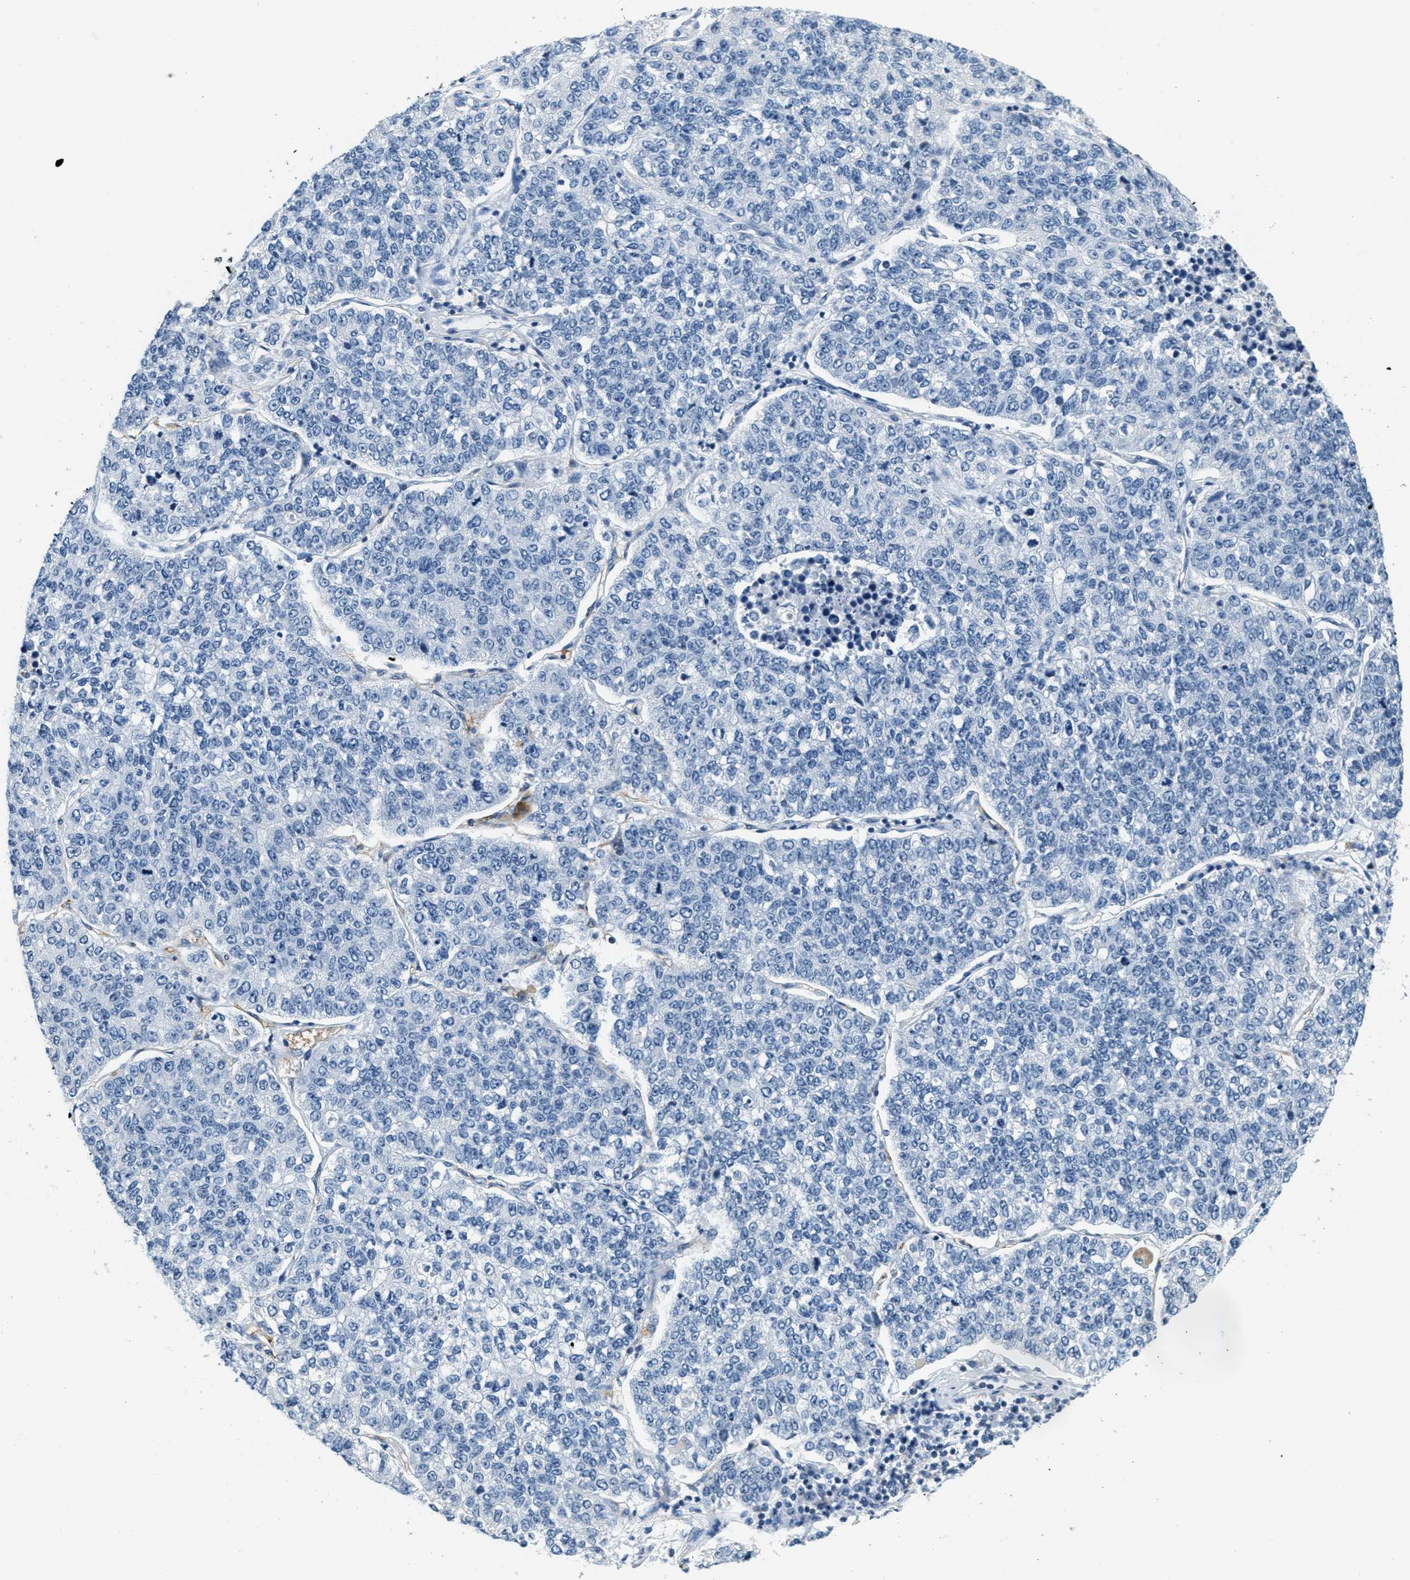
{"staining": {"intensity": "negative", "quantity": "none", "location": "none"}, "tissue": "lung cancer", "cell_type": "Tumor cells", "image_type": "cancer", "snomed": [{"axis": "morphology", "description": "Adenocarcinoma, NOS"}, {"axis": "topography", "description": "Lung"}], "caption": "This is an immunohistochemistry (IHC) image of human lung cancer. There is no staining in tumor cells.", "gene": "CA4", "patient": {"sex": "male", "age": 49}}